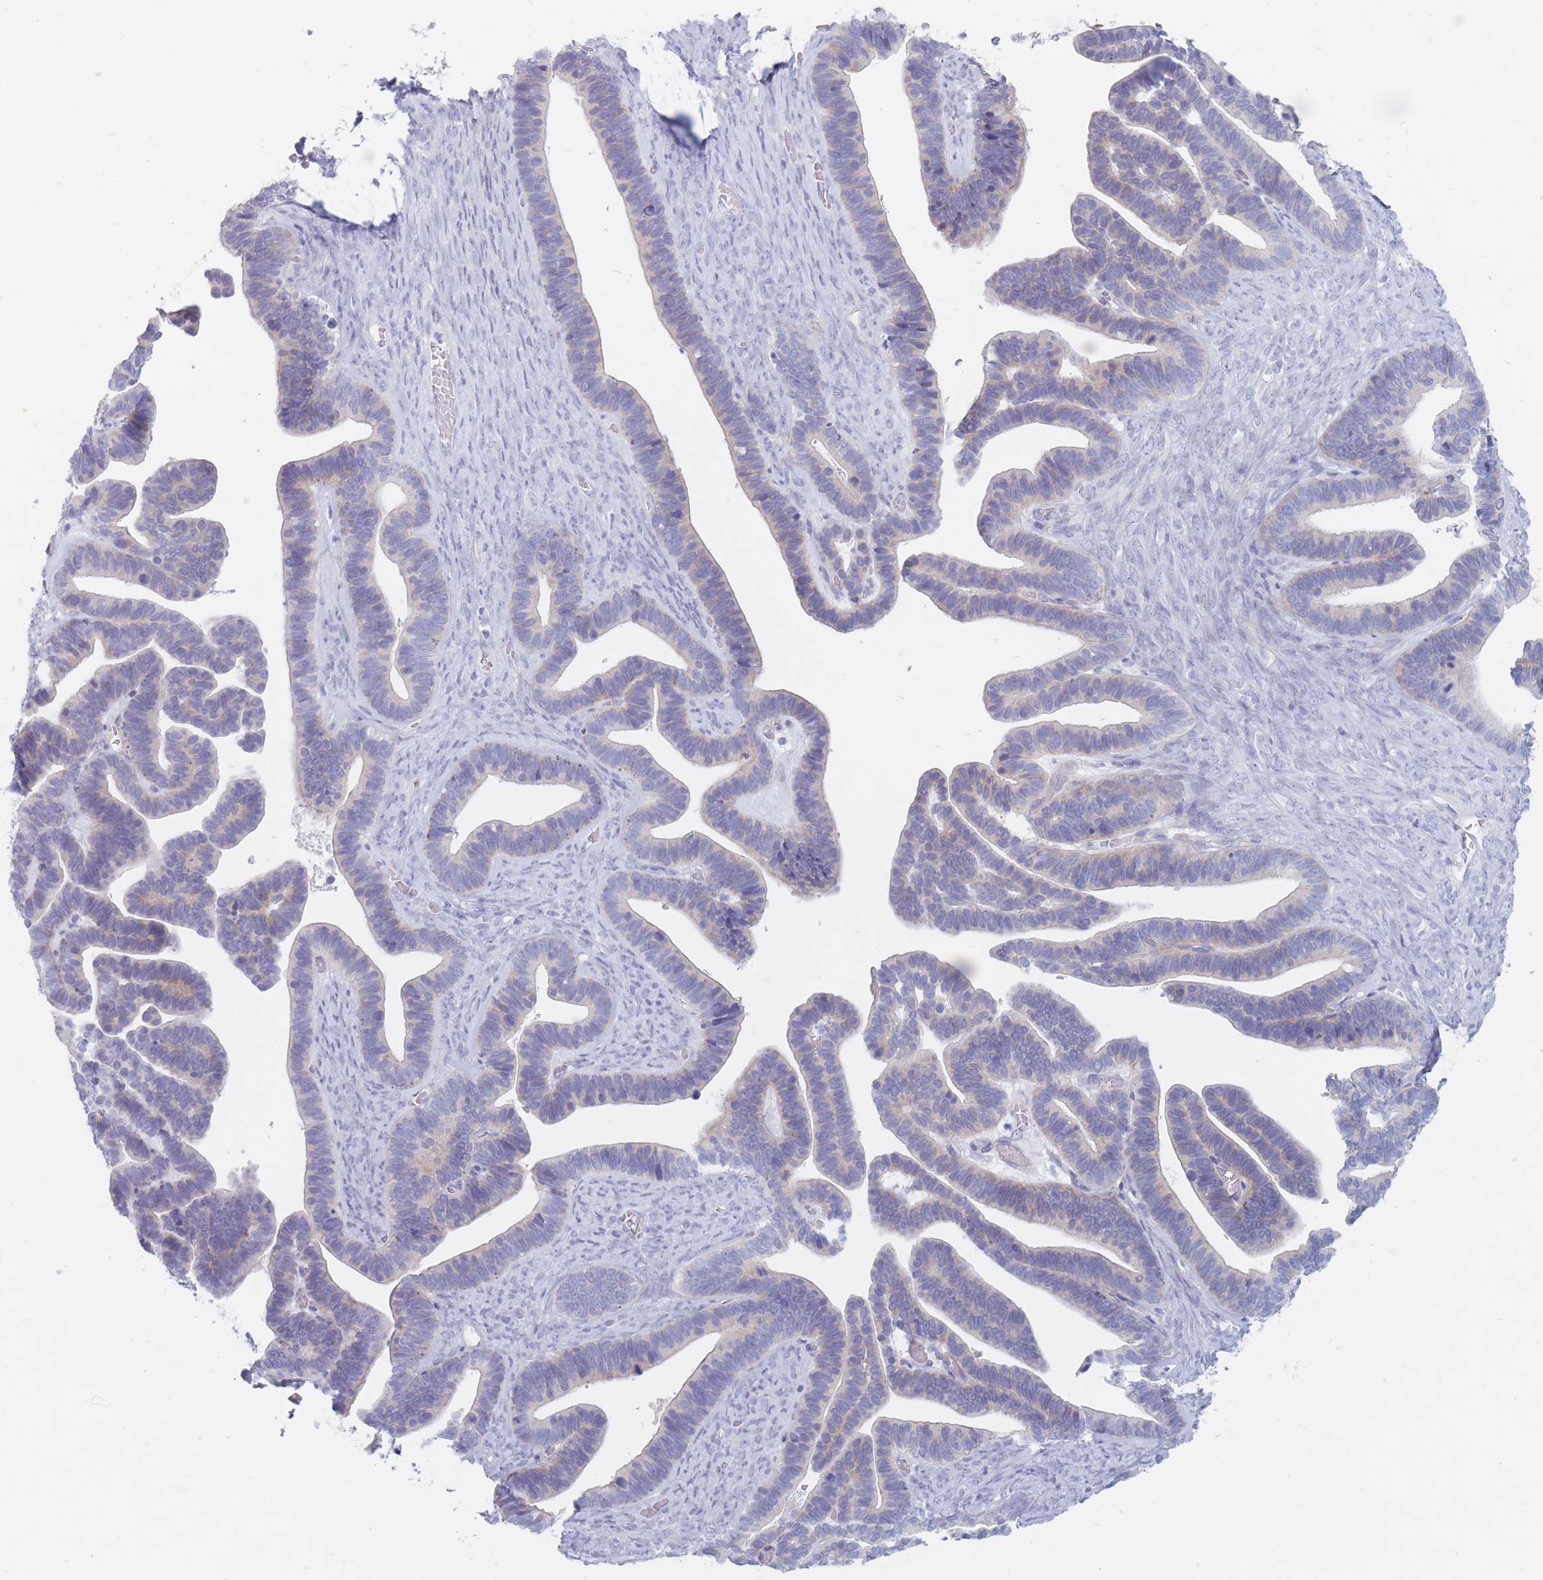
{"staining": {"intensity": "negative", "quantity": "none", "location": "none"}, "tissue": "ovarian cancer", "cell_type": "Tumor cells", "image_type": "cancer", "snomed": [{"axis": "morphology", "description": "Cystadenocarcinoma, serous, NOS"}, {"axis": "topography", "description": "Ovary"}], "caption": "Immunohistochemistry (IHC) micrograph of ovarian cancer stained for a protein (brown), which reveals no staining in tumor cells.", "gene": "PLPP1", "patient": {"sex": "female", "age": 56}}